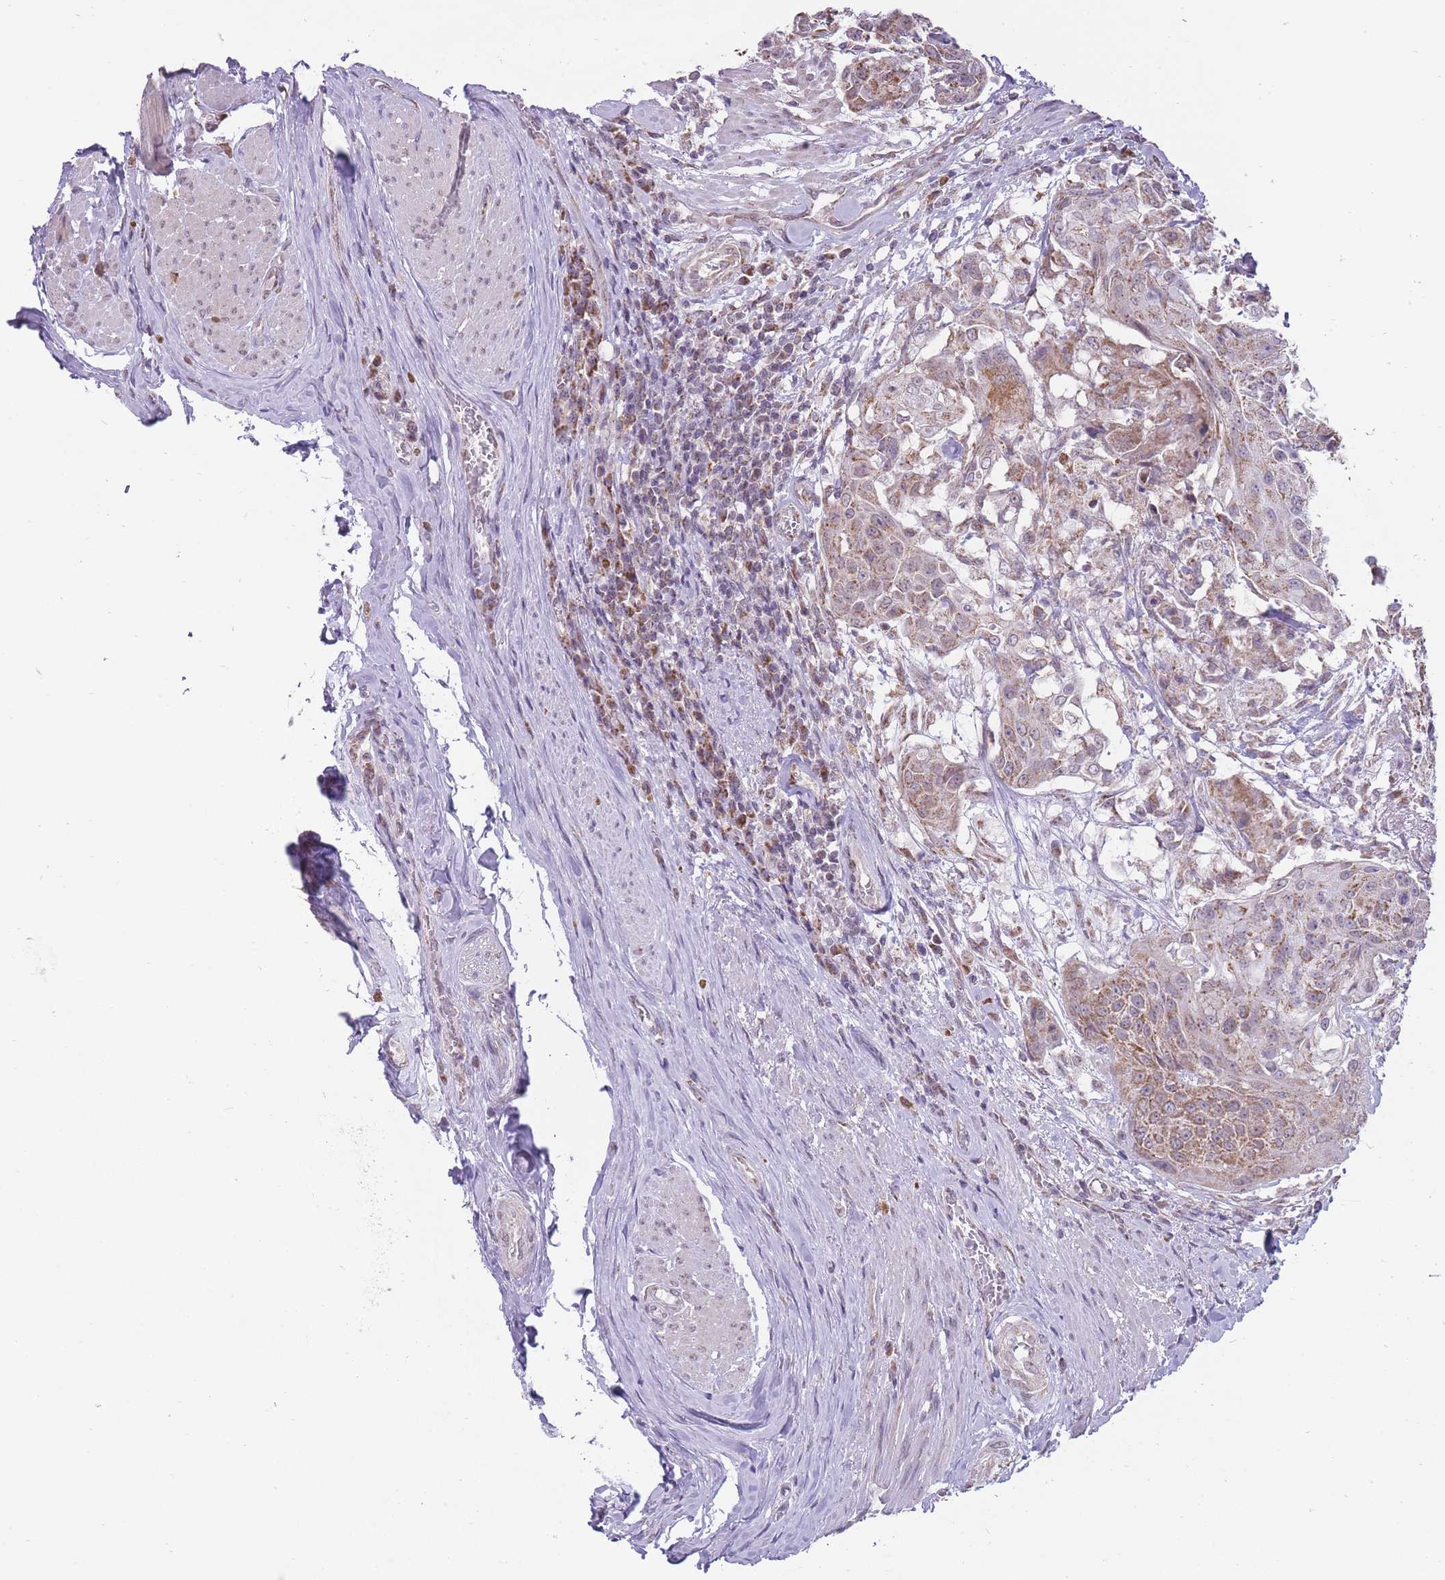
{"staining": {"intensity": "moderate", "quantity": "25%-75%", "location": "cytoplasmic/membranous"}, "tissue": "urothelial cancer", "cell_type": "Tumor cells", "image_type": "cancer", "snomed": [{"axis": "morphology", "description": "Urothelial carcinoma, High grade"}, {"axis": "topography", "description": "Urinary bladder"}], "caption": "Human urothelial cancer stained with a brown dye exhibits moderate cytoplasmic/membranous positive positivity in about 25%-75% of tumor cells.", "gene": "NELL1", "patient": {"sex": "female", "age": 63}}